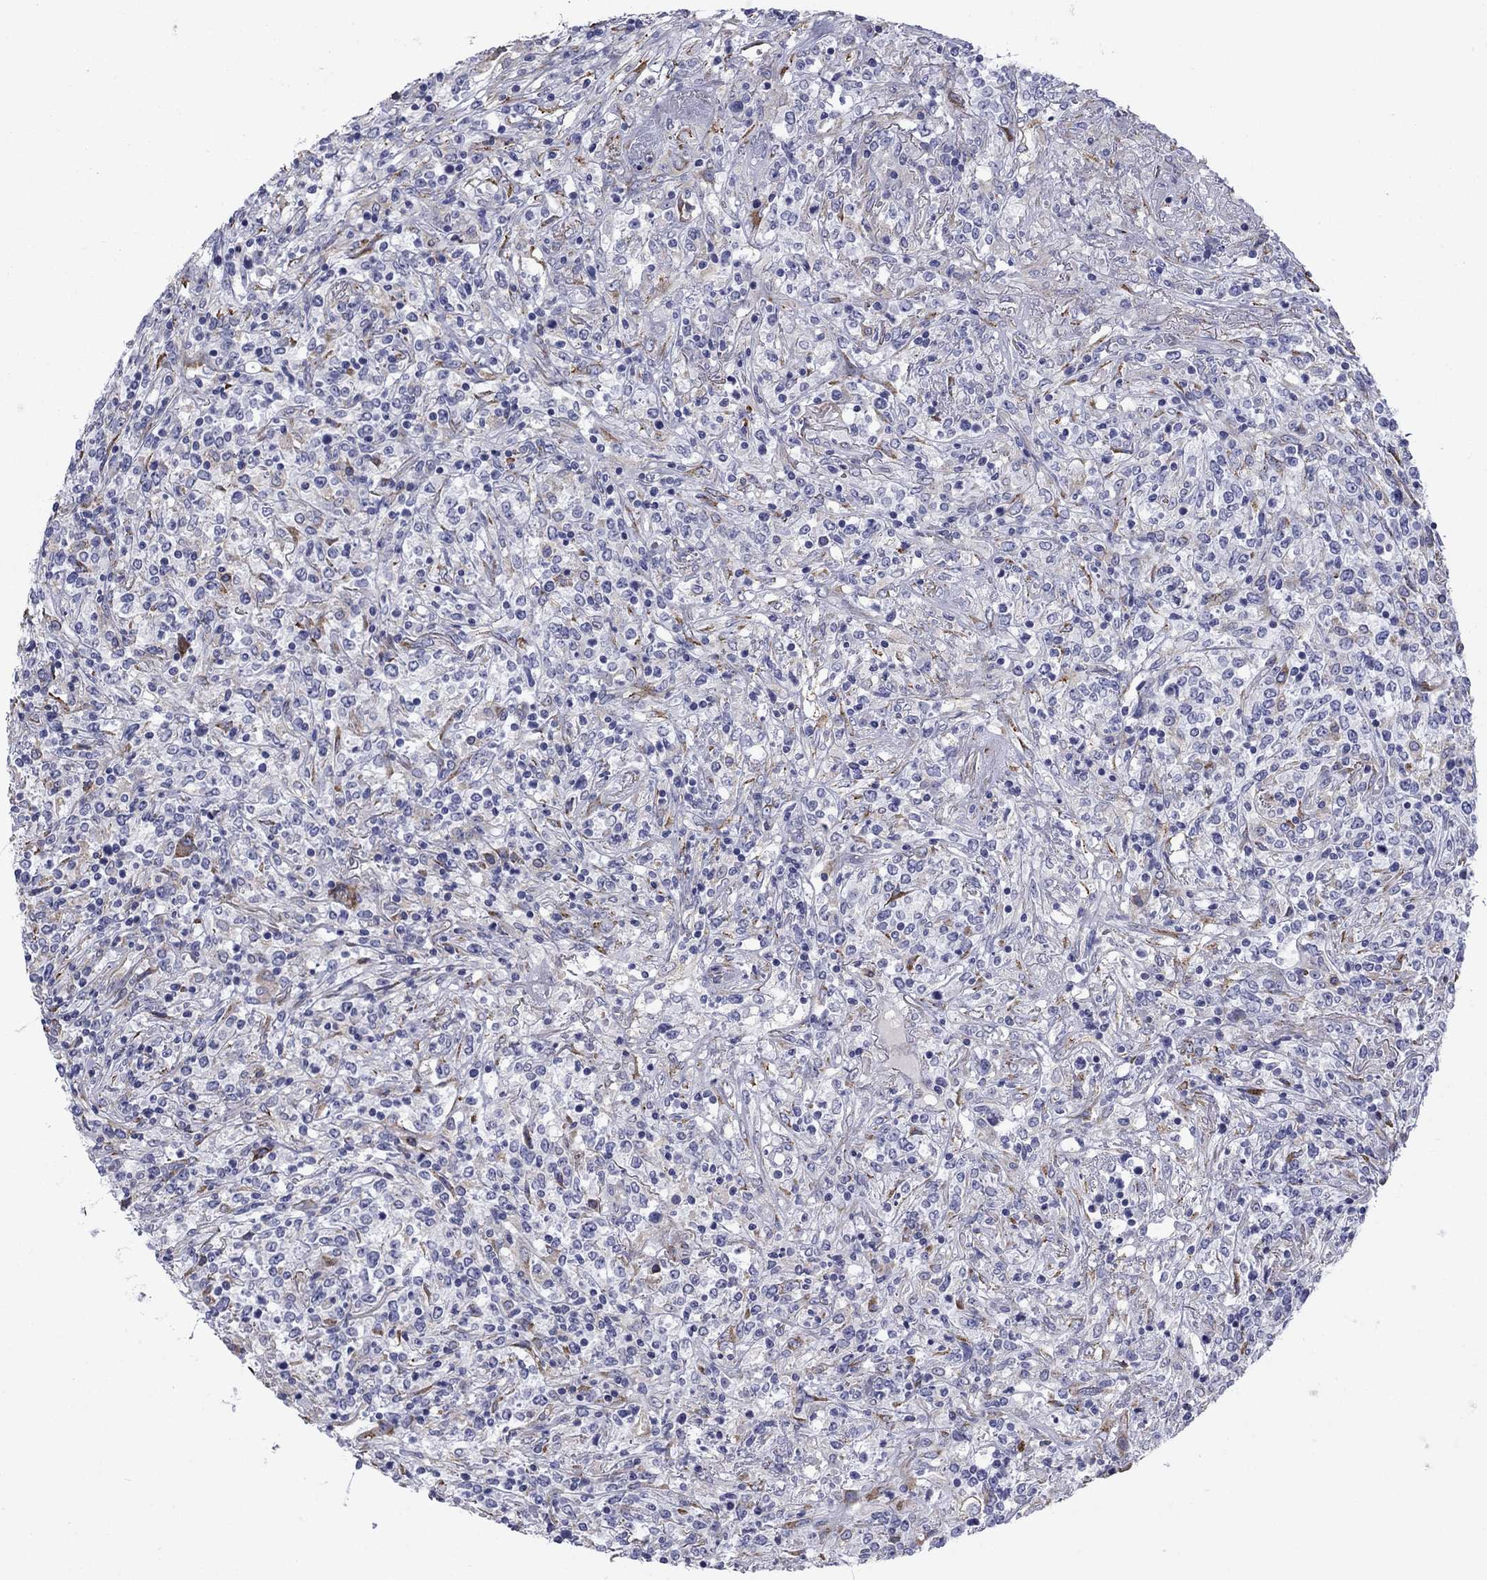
{"staining": {"intensity": "negative", "quantity": "none", "location": "none"}, "tissue": "lymphoma", "cell_type": "Tumor cells", "image_type": "cancer", "snomed": [{"axis": "morphology", "description": "Malignant lymphoma, non-Hodgkin's type, High grade"}, {"axis": "topography", "description": "Lung"}], "caption": "IHC of malignant lymphoma, non-Hodgkin's type (high-grade) demonstrates no staining in tumor cells.", "gene": "TMPRSS11A", "patient": {"sex": "male", "age": 79}}